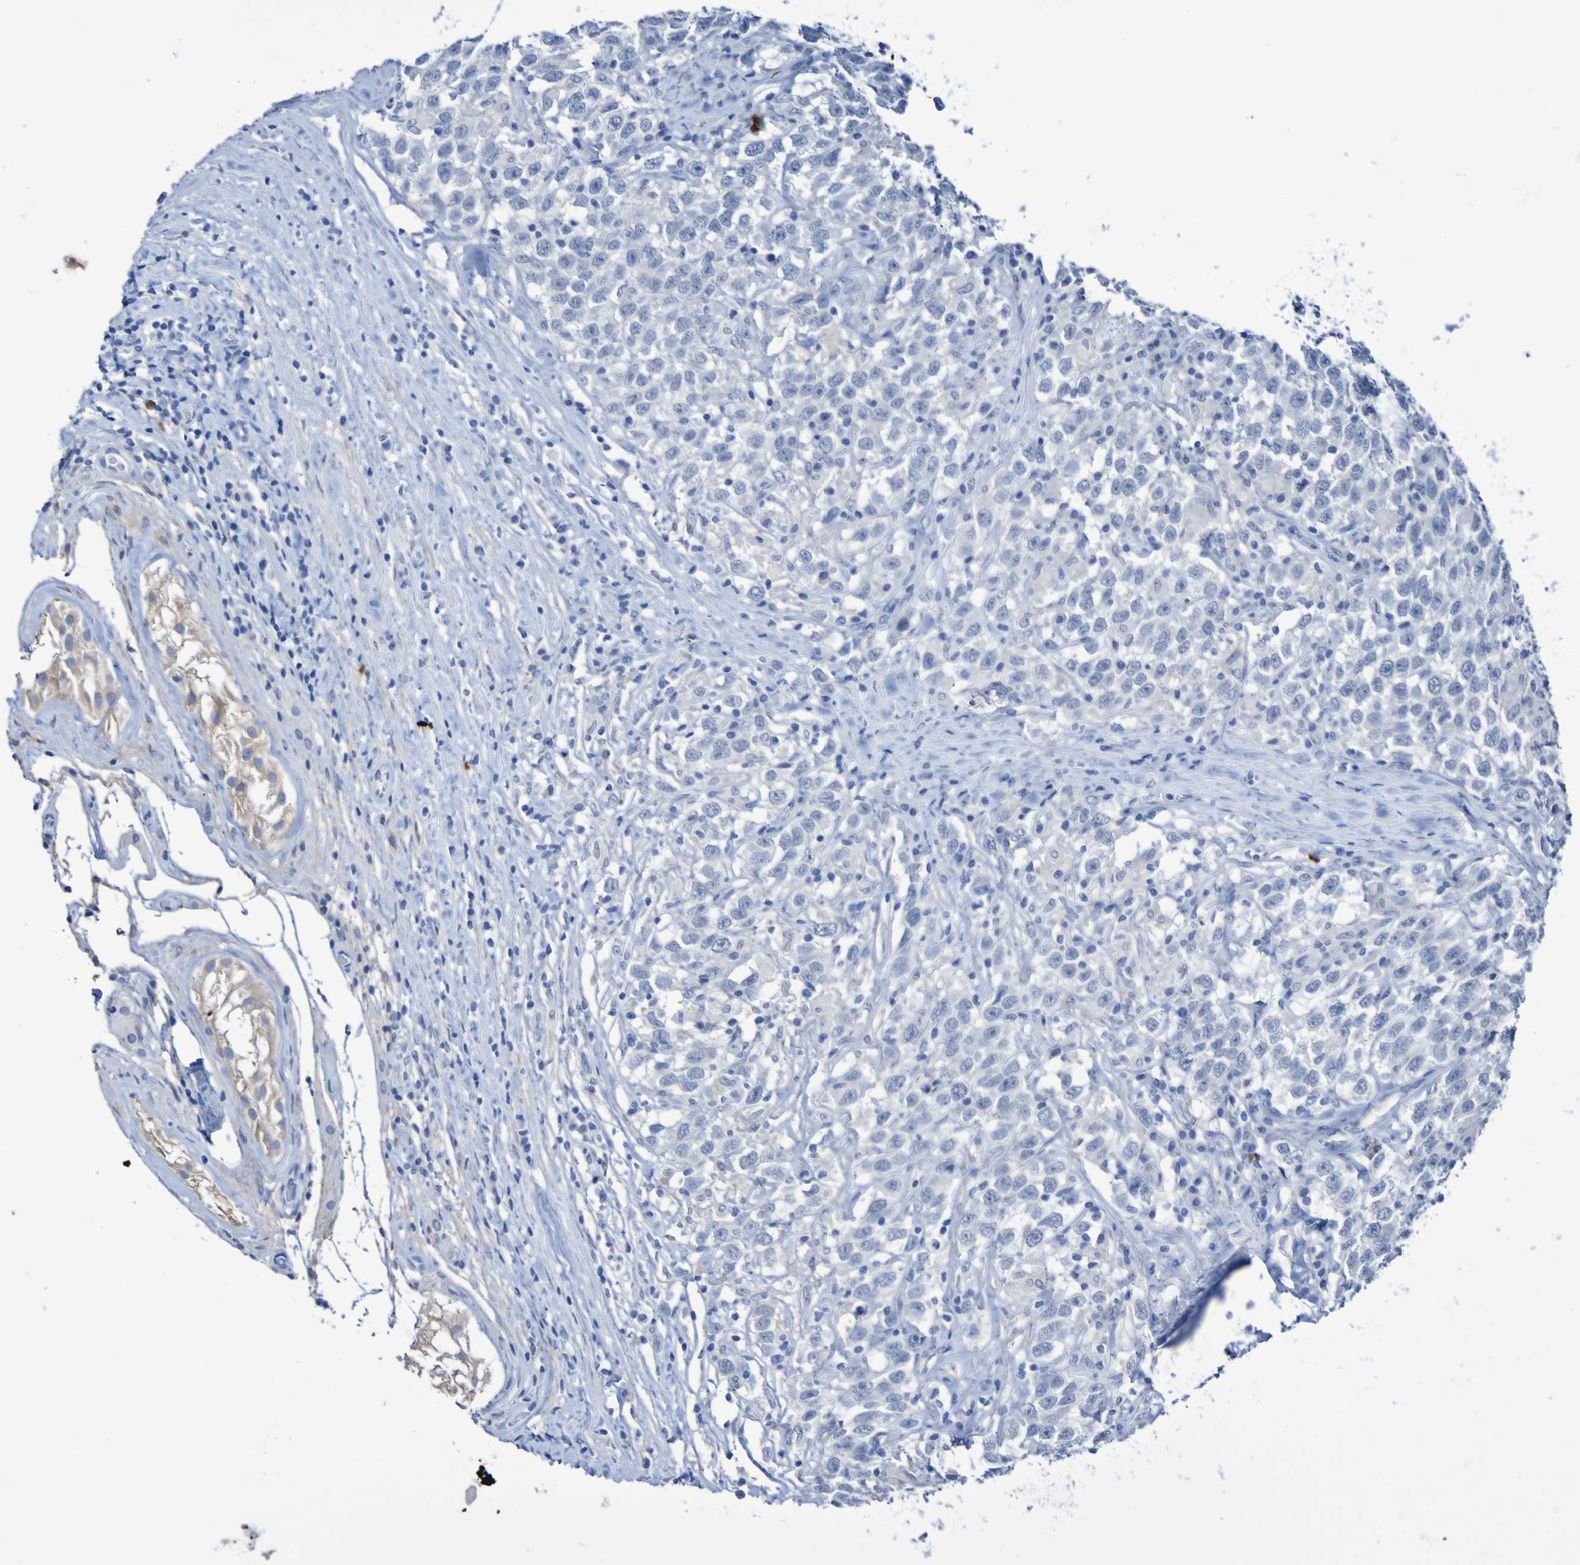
{"staining": {"intensity": "negative", "quantity": "none", "location": "none"}, "tissue": "testis cancer", "cell_type": "Tumor cells", "image_type": "cancer", "snomed": [{"axis": "morphology", "description": "Seminoma, NOS"}, {"axis": "topography", "description": "Testis"}], "caption": "An immunohistochemistry photomicrograph of testis cancer (seminoma) is shown. There is no staining in tumor cells of testis cancer (seminoma).", "gene": "SGCB", "patient": {"sex": "male", "age": 41}}